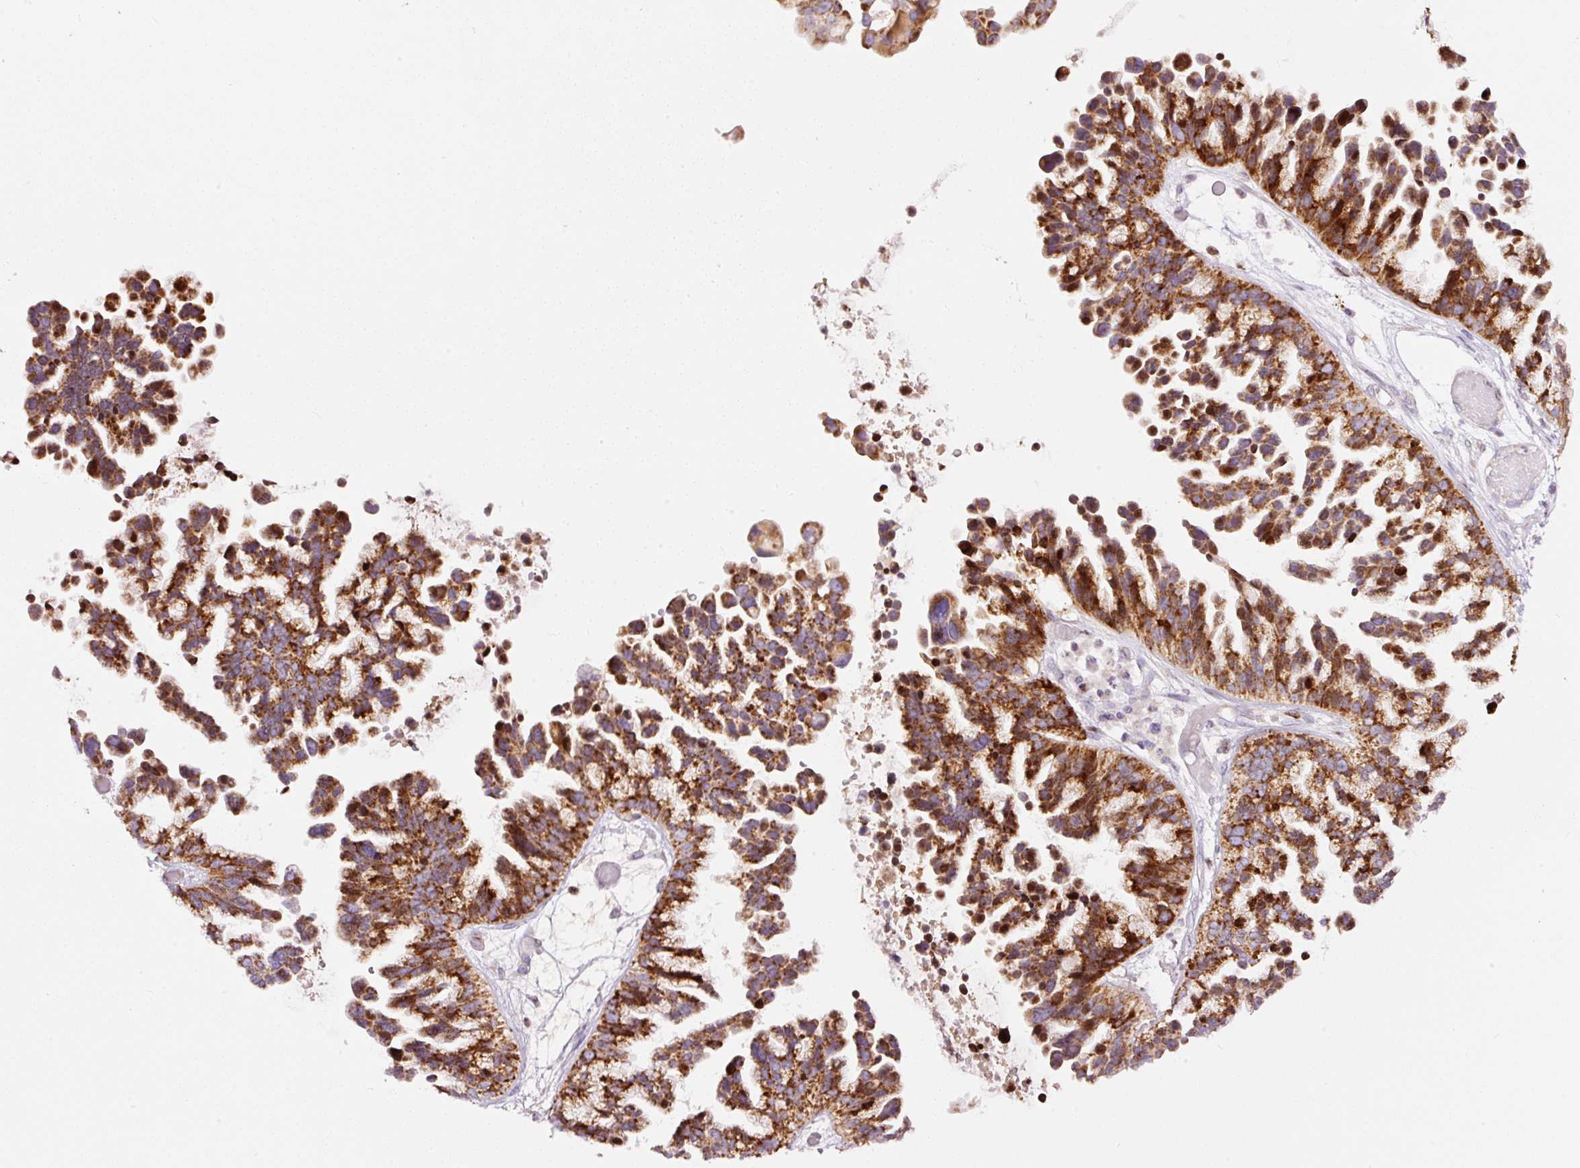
{"staining": {"intensity": "strong", "quantity": ">75%", "location": "cytoplasmic/membranous"}, "tissue": "ovarian cancer", "cell_type": "Tumor cells", "image_type": "cancer", "snomed": [{"axis": "morphology", "description": "Cystadenocarcinoma, serous, NOS"}, {"axis": "topography", "description": "Ovary"}], "caption": "Immunohistochemical staining of human serous cystadenocarcinoma (ovarian) reveals high levels of strong cytoplasmic/membranous protein positivity in approximately >75% of tumor cells.", "gene": "TMEM8B", "patient": {"sex": "female", "age": 56}}